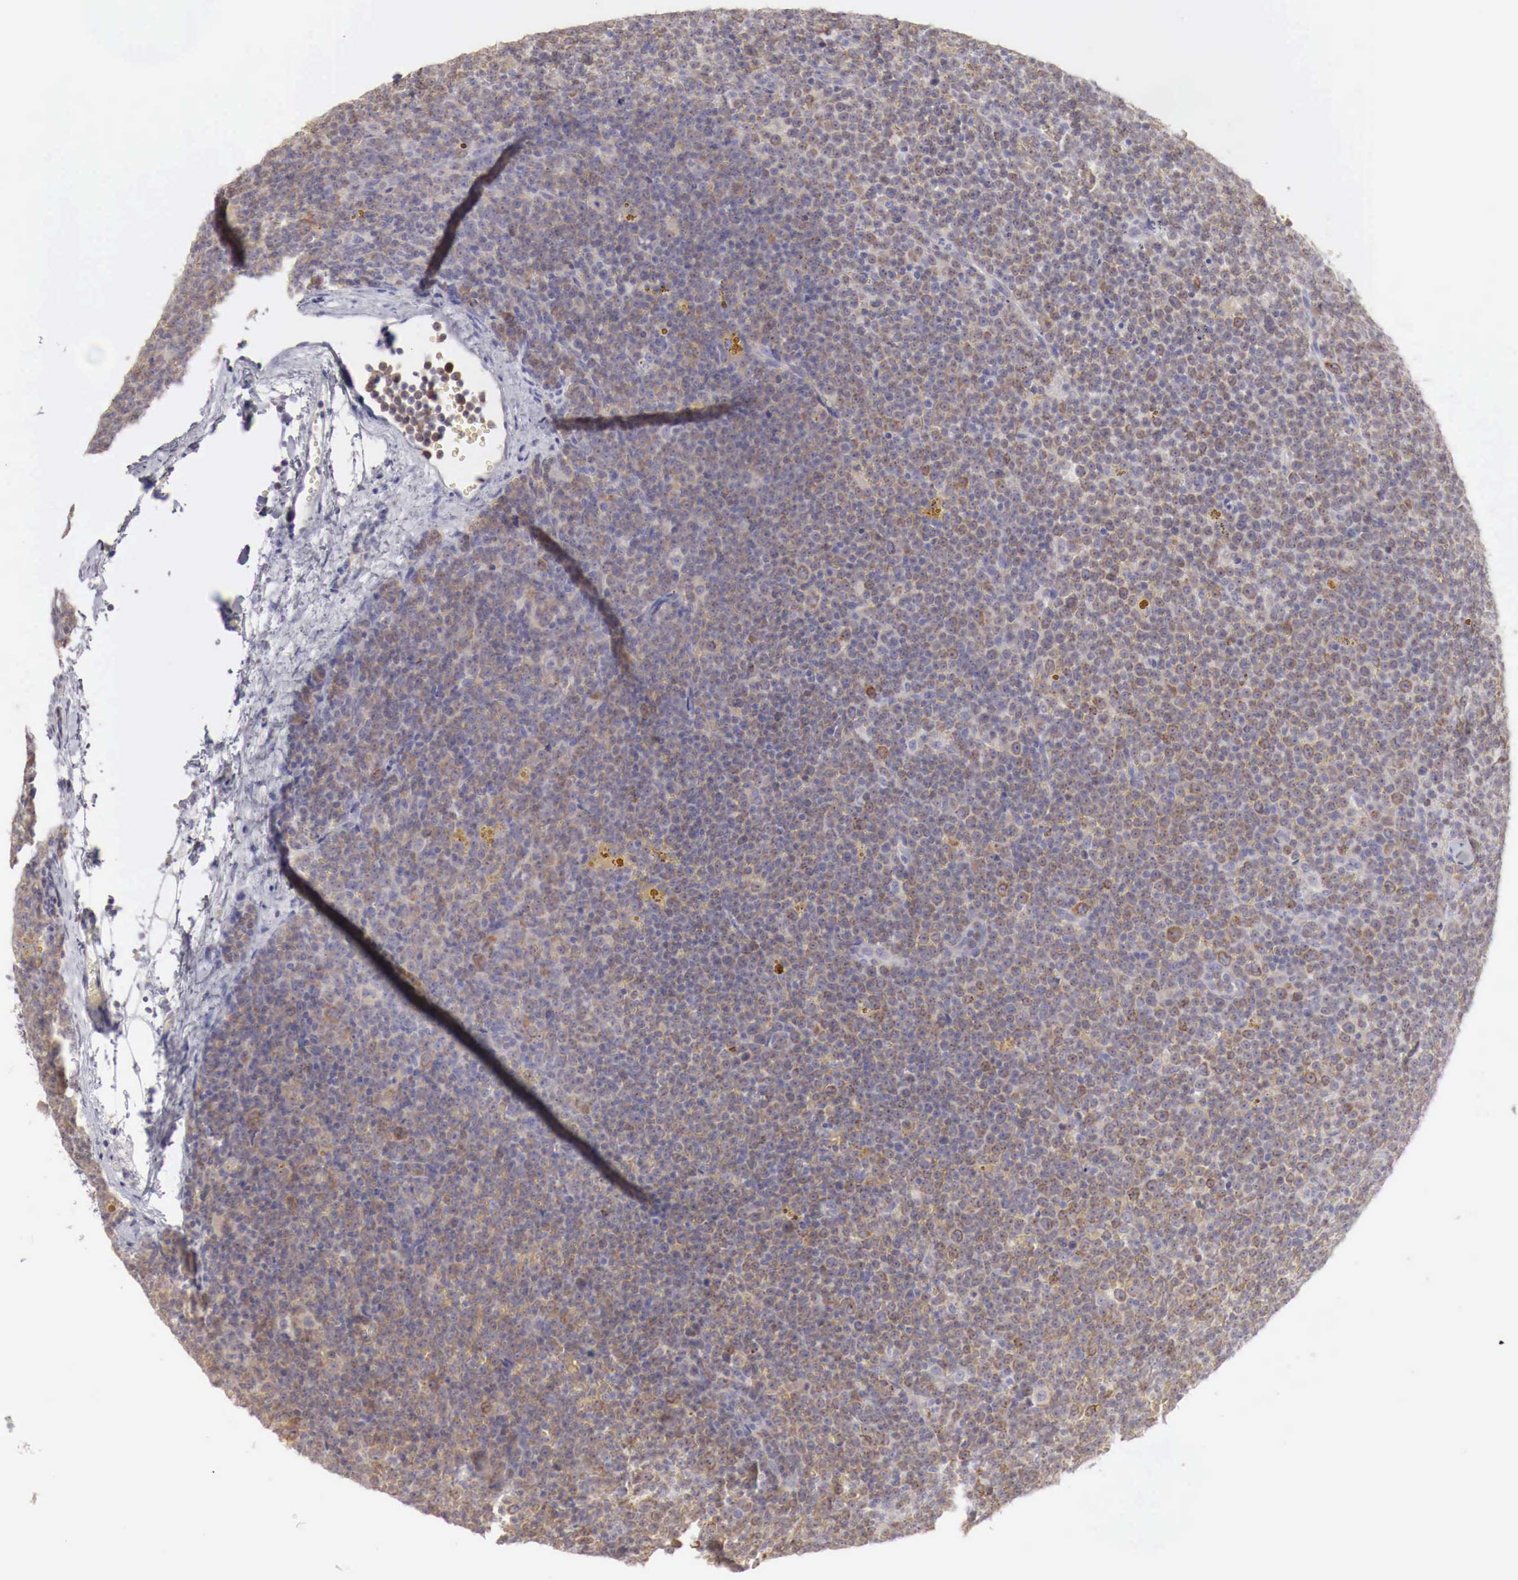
{"staining": {"intensity": "moderate", "quantity": ">75%", "location": "cytoplasmic/membranous"}, "tissue": "lymphoma", "cell_type": "Tumor cells", "image_type": "cancer", "snomed": [{"axis": "morphology", "description": "Malignant lymphoma, non-Hodgkin's type, Low grade"}, {"axis": "topography", "description": "Lymph node"}], "caption": "Protein expression by immunohistochemistry (IHC) shows moderate cytoplasmic/membranous positivity in approximately >75% of tumor cells in low-grade malignant lymphoma, non-Hodgkin's type.", "gene": "NSDHL", "patient": {"sex": "male", "age": 50}}